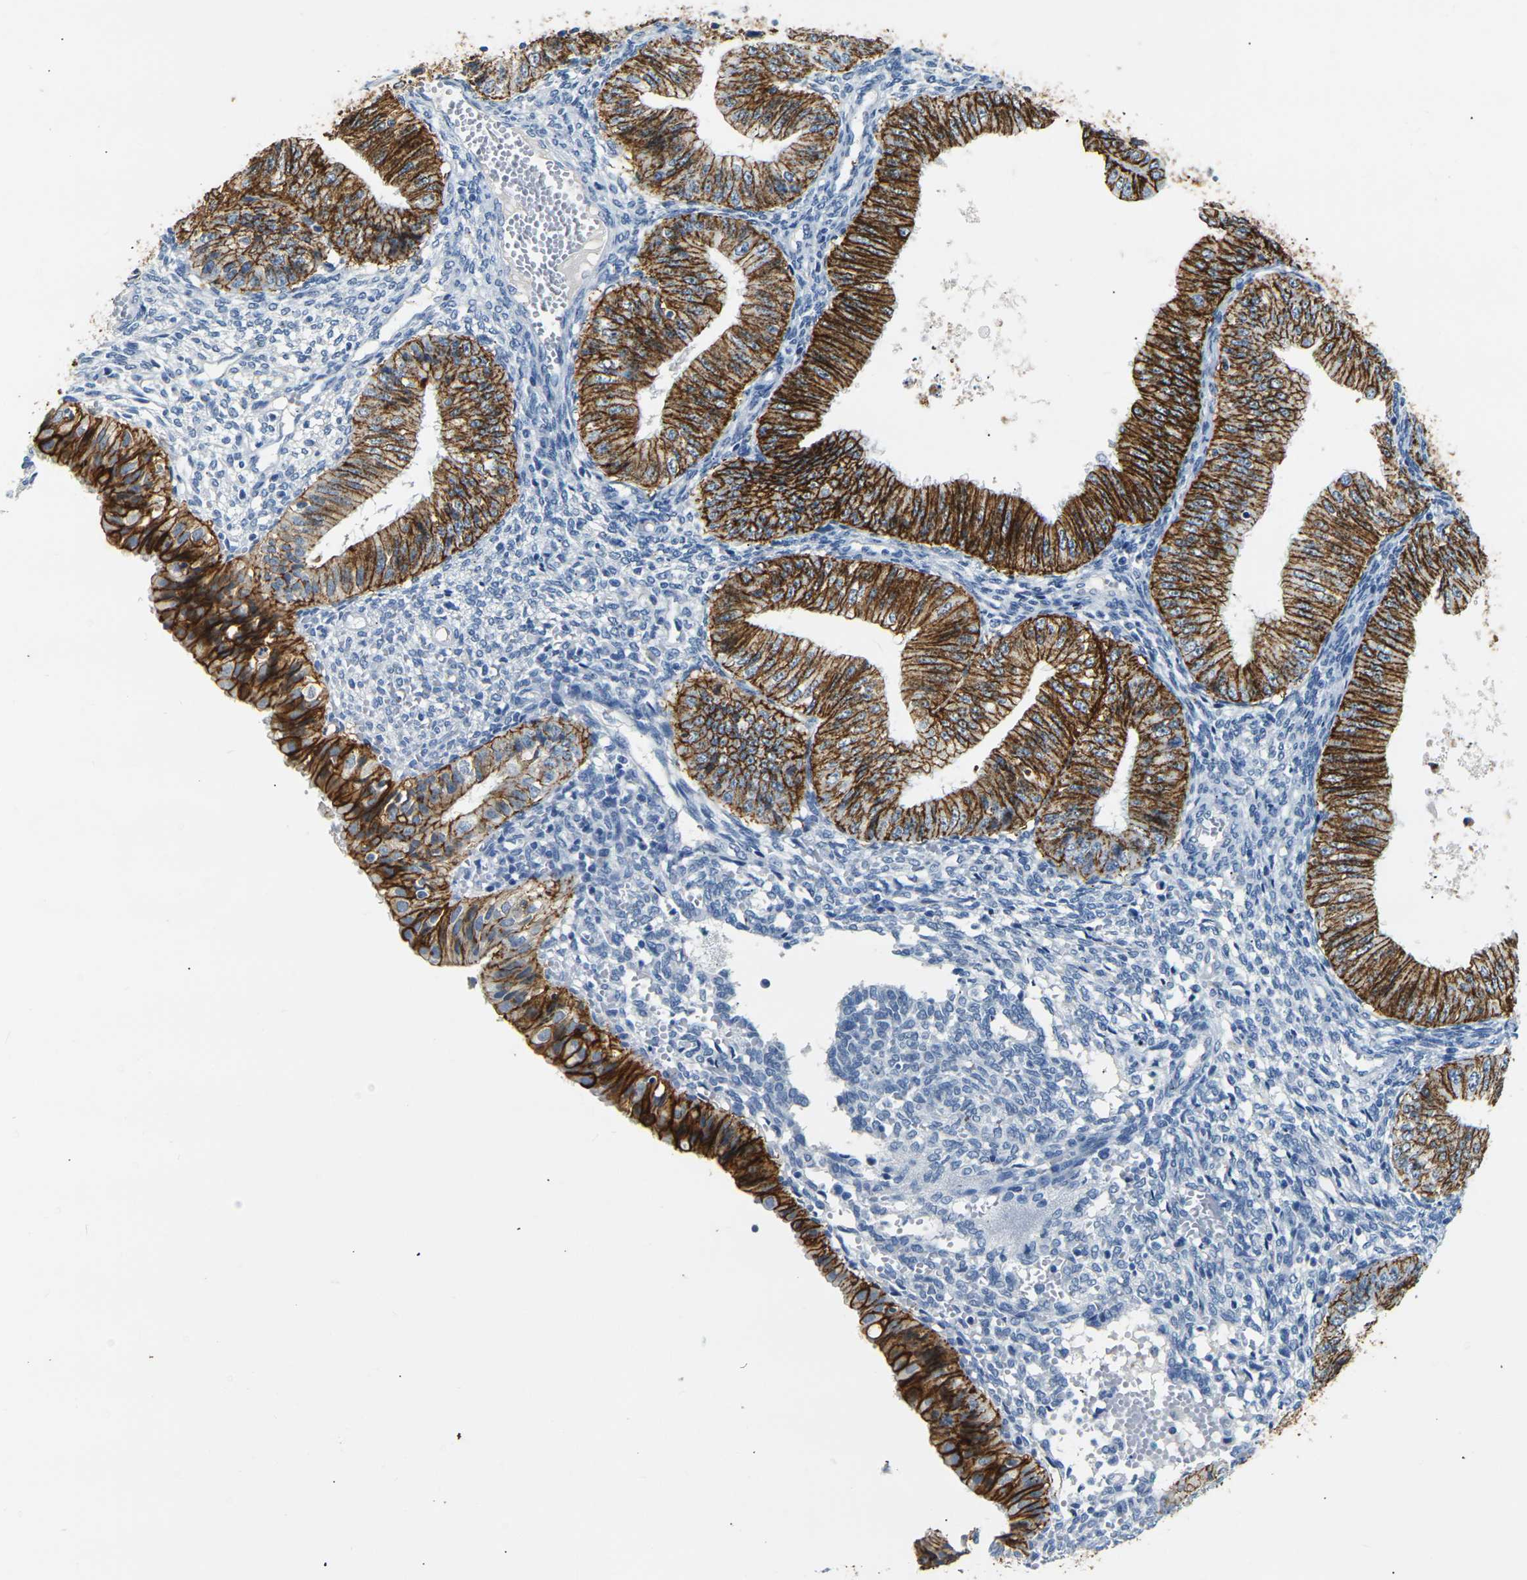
{"staining": {"intensity": "strong", "quantity": ">75%", "location": "cytoplasmic/membranous"}, "tissue": "endometrial cancer", "cell_type": "Tumor cells", "image_type": "cancer", "snomed": [{"axis": "morphology", "description": "Normal tissue, NOS"}, {"axis": "morphology", "description": "Adenocarcinoma, NOS"}, {"axis": "topography", "description": "Endometrium"}], "caption": "Brown immunohistochemical staining in endometrial cancer reveals strong cytoplasmic/membranous expression in about >75% of tumor cells.", "gene": "CLDN7", "patient": {"sex": "female", "age": 53}}